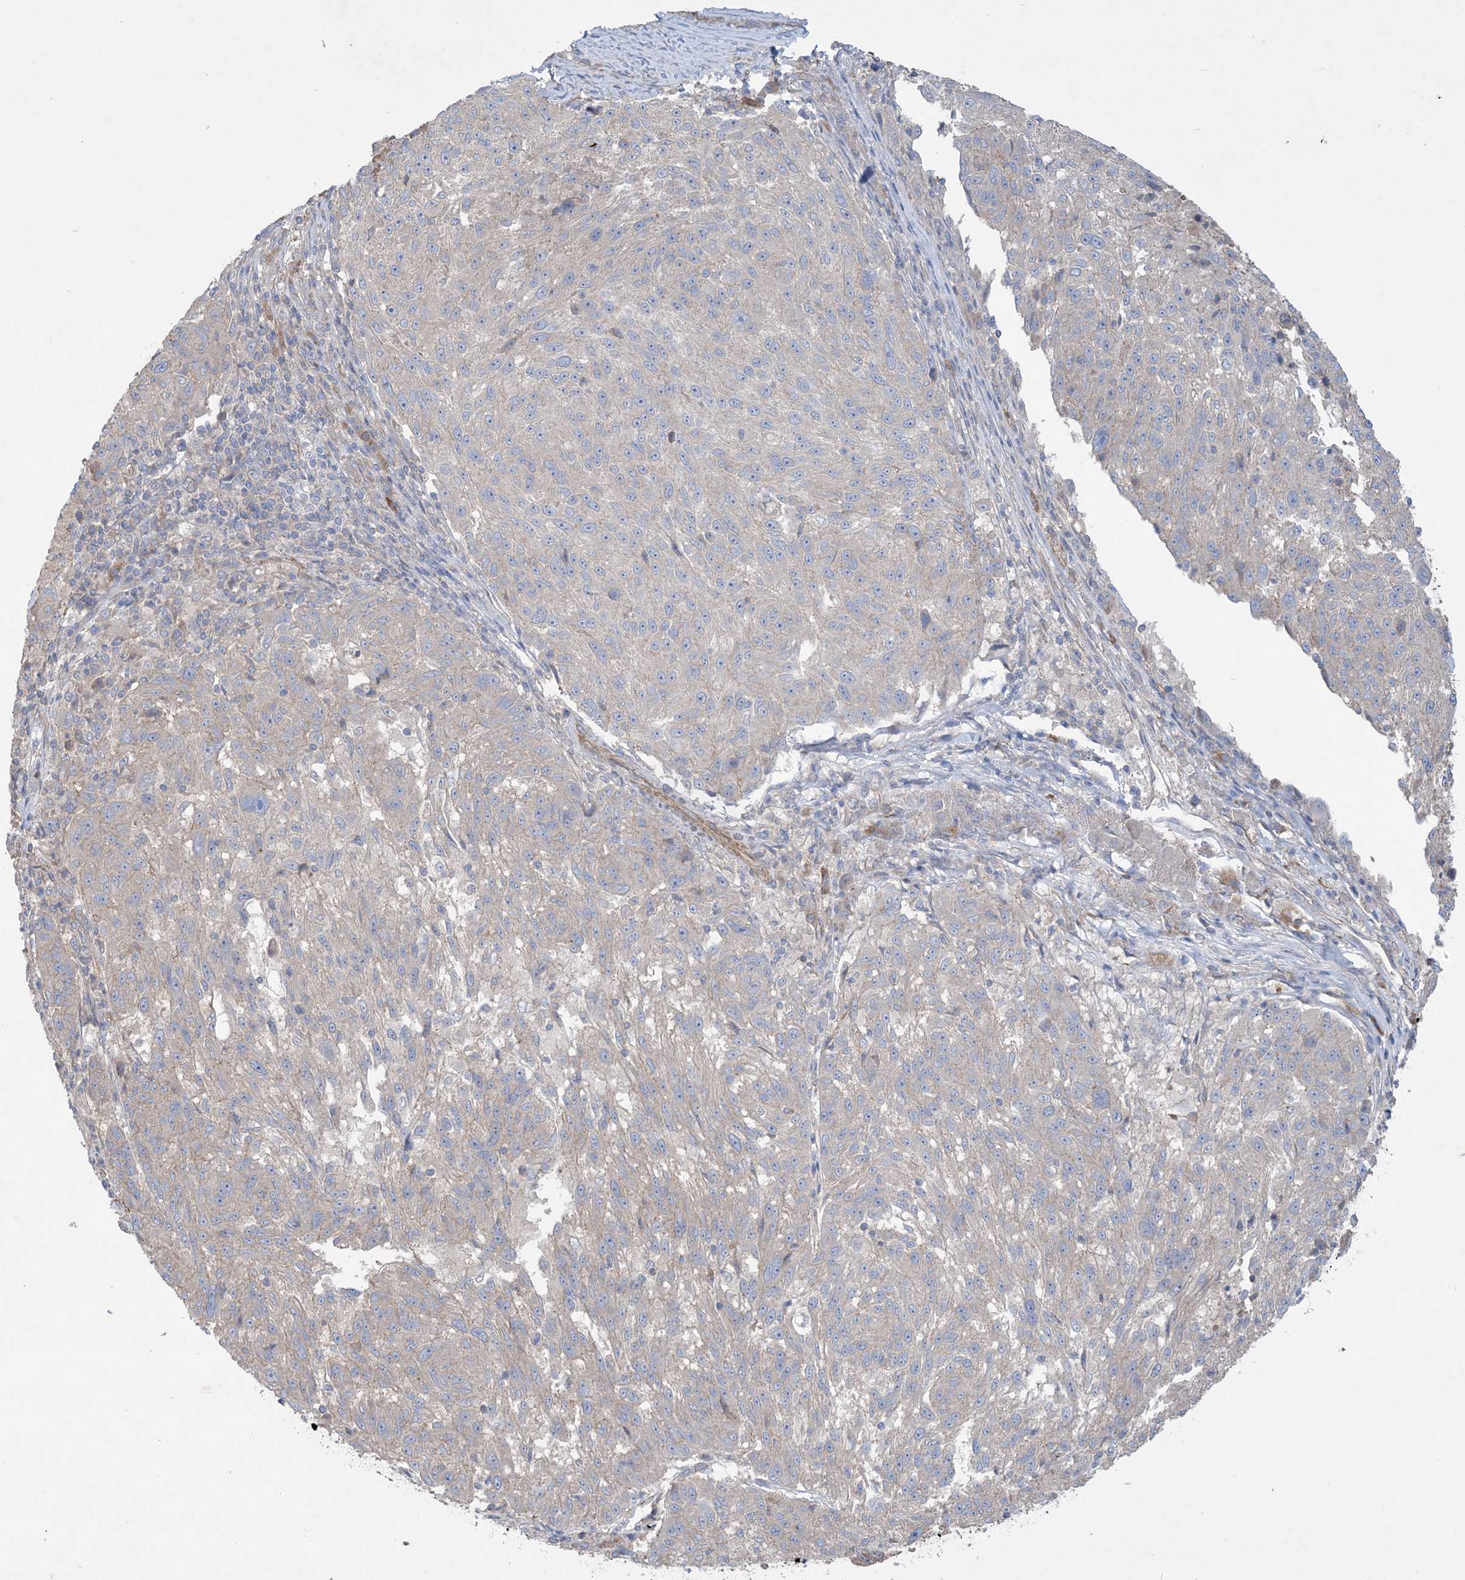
{"staining": {"intensity": "negative", "quantity": "none", "location": "none"}, "tissue": "melanoma", "cell_type": "Tumor cells", "image_type": "cancer", "snomed": [{"axis": "morphology", "description": "Malignant melanoma, NOS"}, {"axis": "topography", "description": "Skin"}], "caption": "Tumor cells show no significant protein positivity in malignant melanoma.", "gene": "CCNY", "patient": {"sex": "male", "age": 53}}